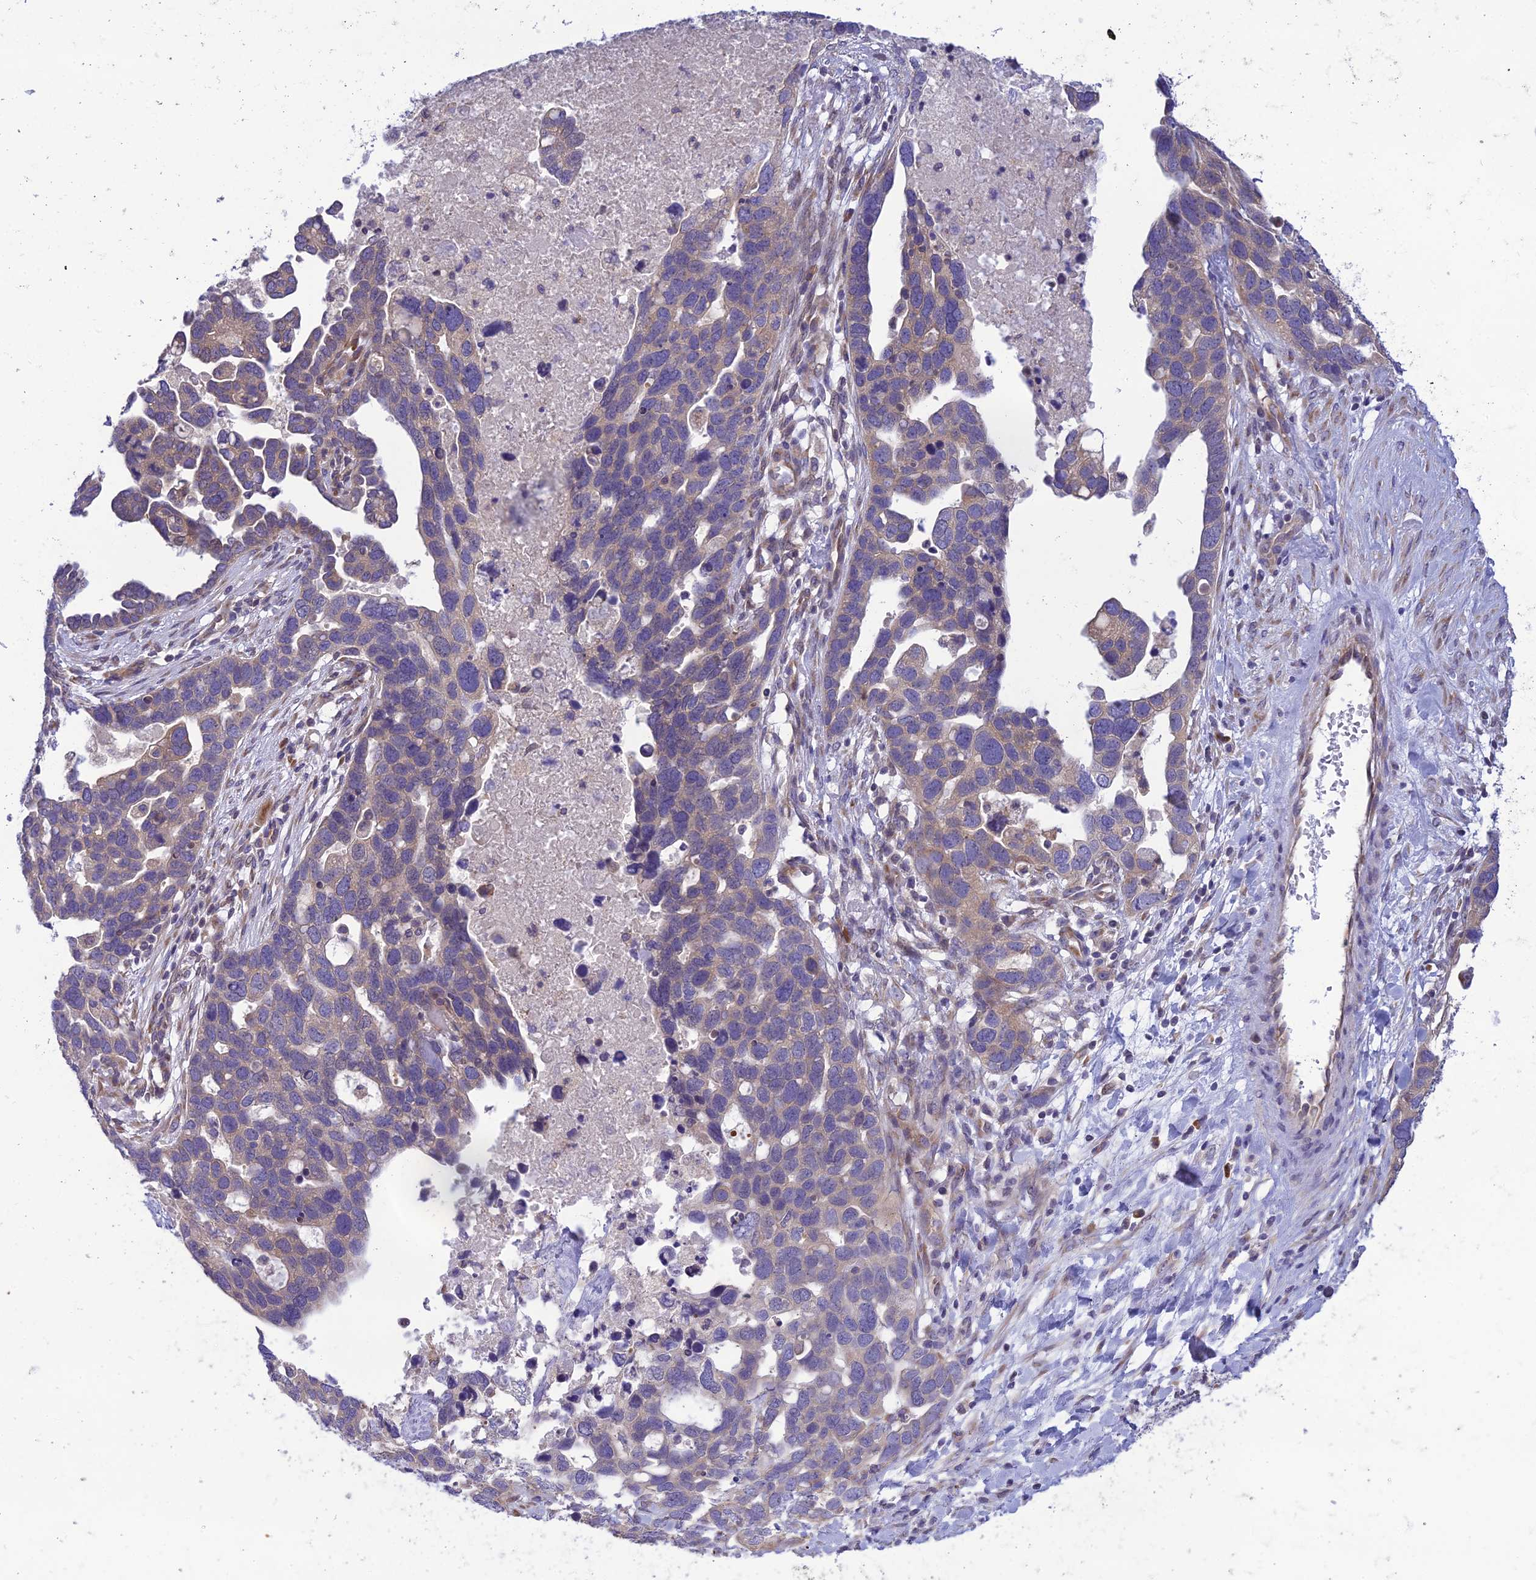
{"staining": {"intensity": "weak", "quantity": "<25%", "location": "cytoplasmic/membranous"}, "tissue": "ovarian cancer", "cell_type": "Tumor cells", "image_type": "cancer", "snomed": [{"axis": "morphology", "description": "Cystadenocarcinoma, serous, NOS"}, {"axis": "topography", "description": "Ovary"}], "caption": "The micrograph exhibits no staining of tumor cells in serous cystadenocarcinoma (ovarian).", "gene": "CLCN7", "patient": {"sex": "female", "age": 54}}